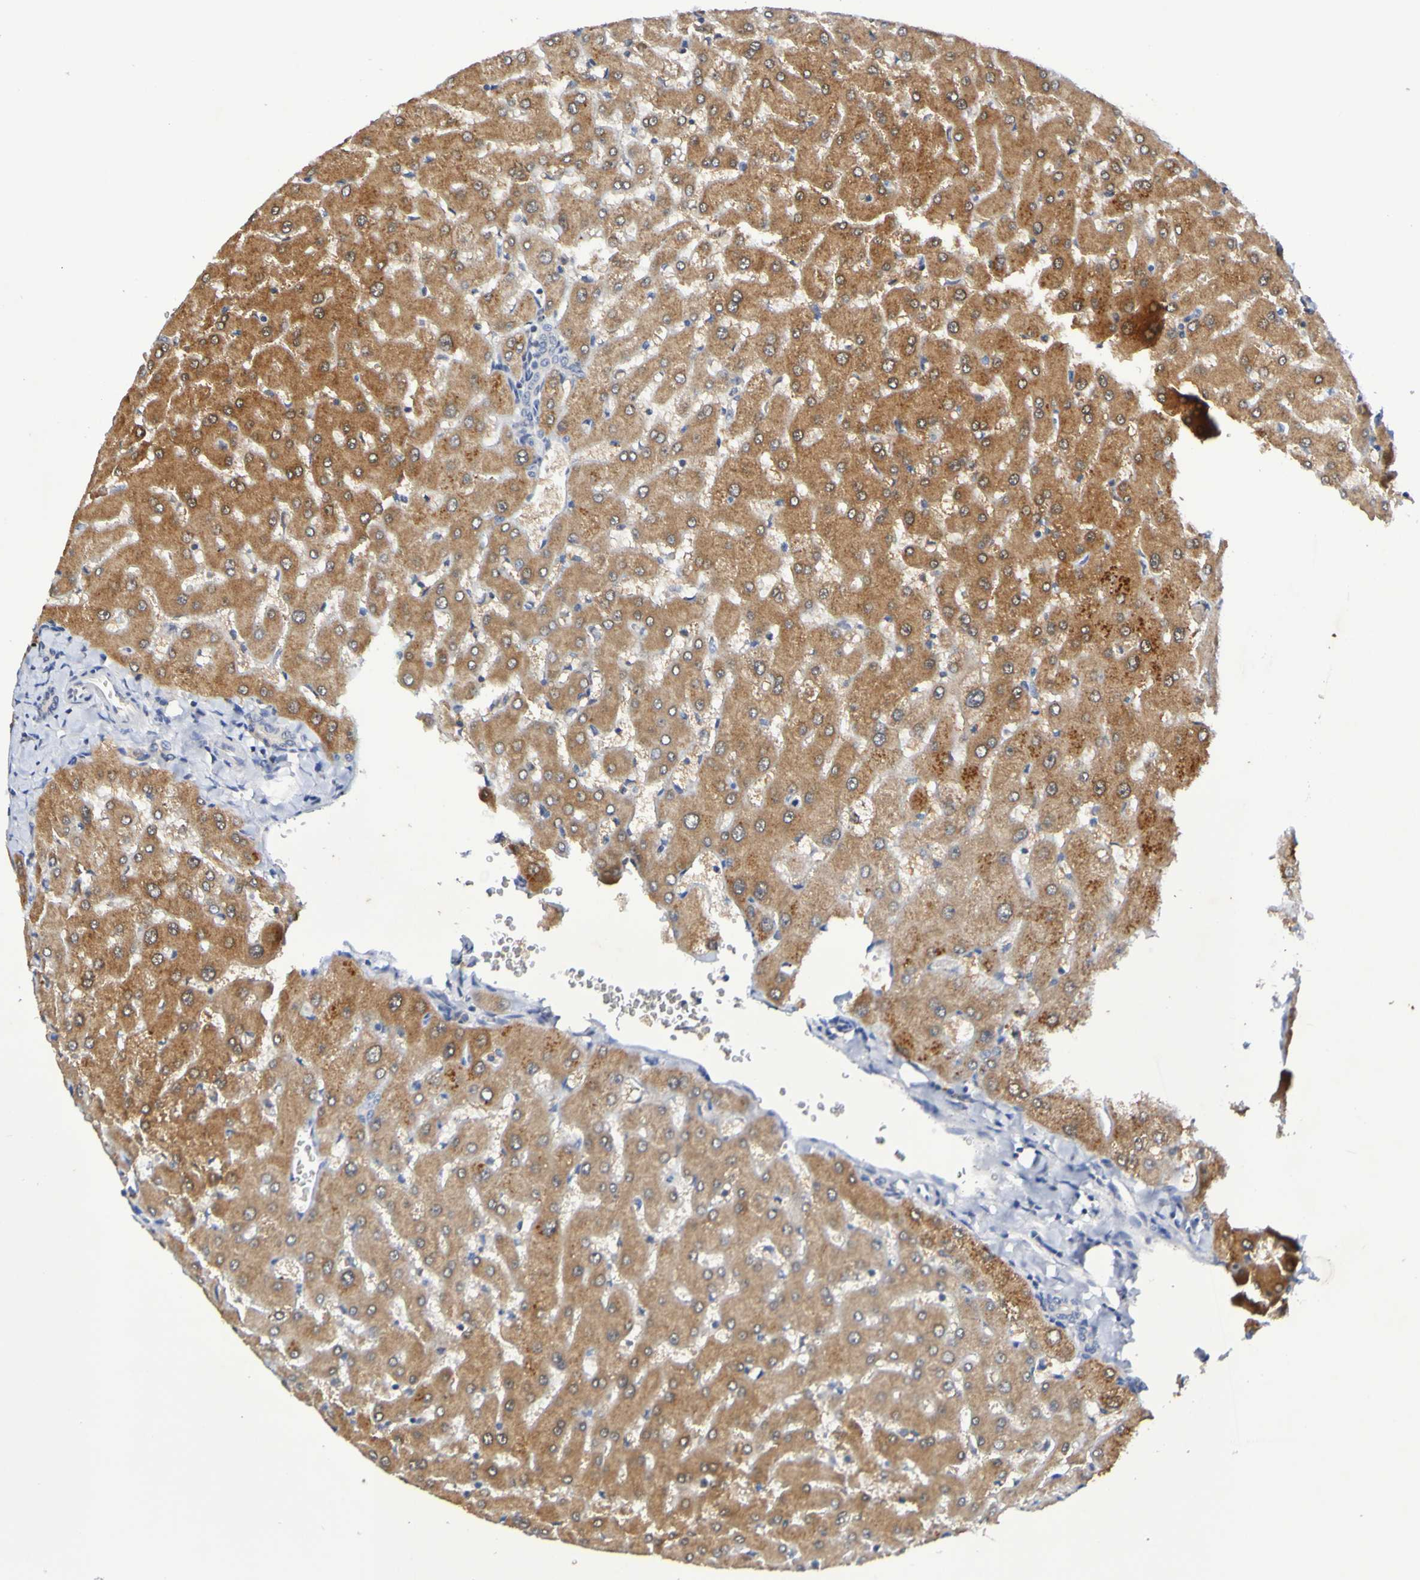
{"staining": {"intensity": "negative", "quantity": "none", "location": "none"}, "tissue": "liver", "cell_type": "Cholangiocytes", "image_type": "normal", "snomed": [{"axis": "morphology", "description": "Normal tissue, NOS"}, {"axis": "topography", "description": "Liver"}], "caption": "Image shows no protein staining in cholangiocytes of unremarkable liver.", "gene": "PTP4A2", "patient": {"sex": "female", "age": 63}}